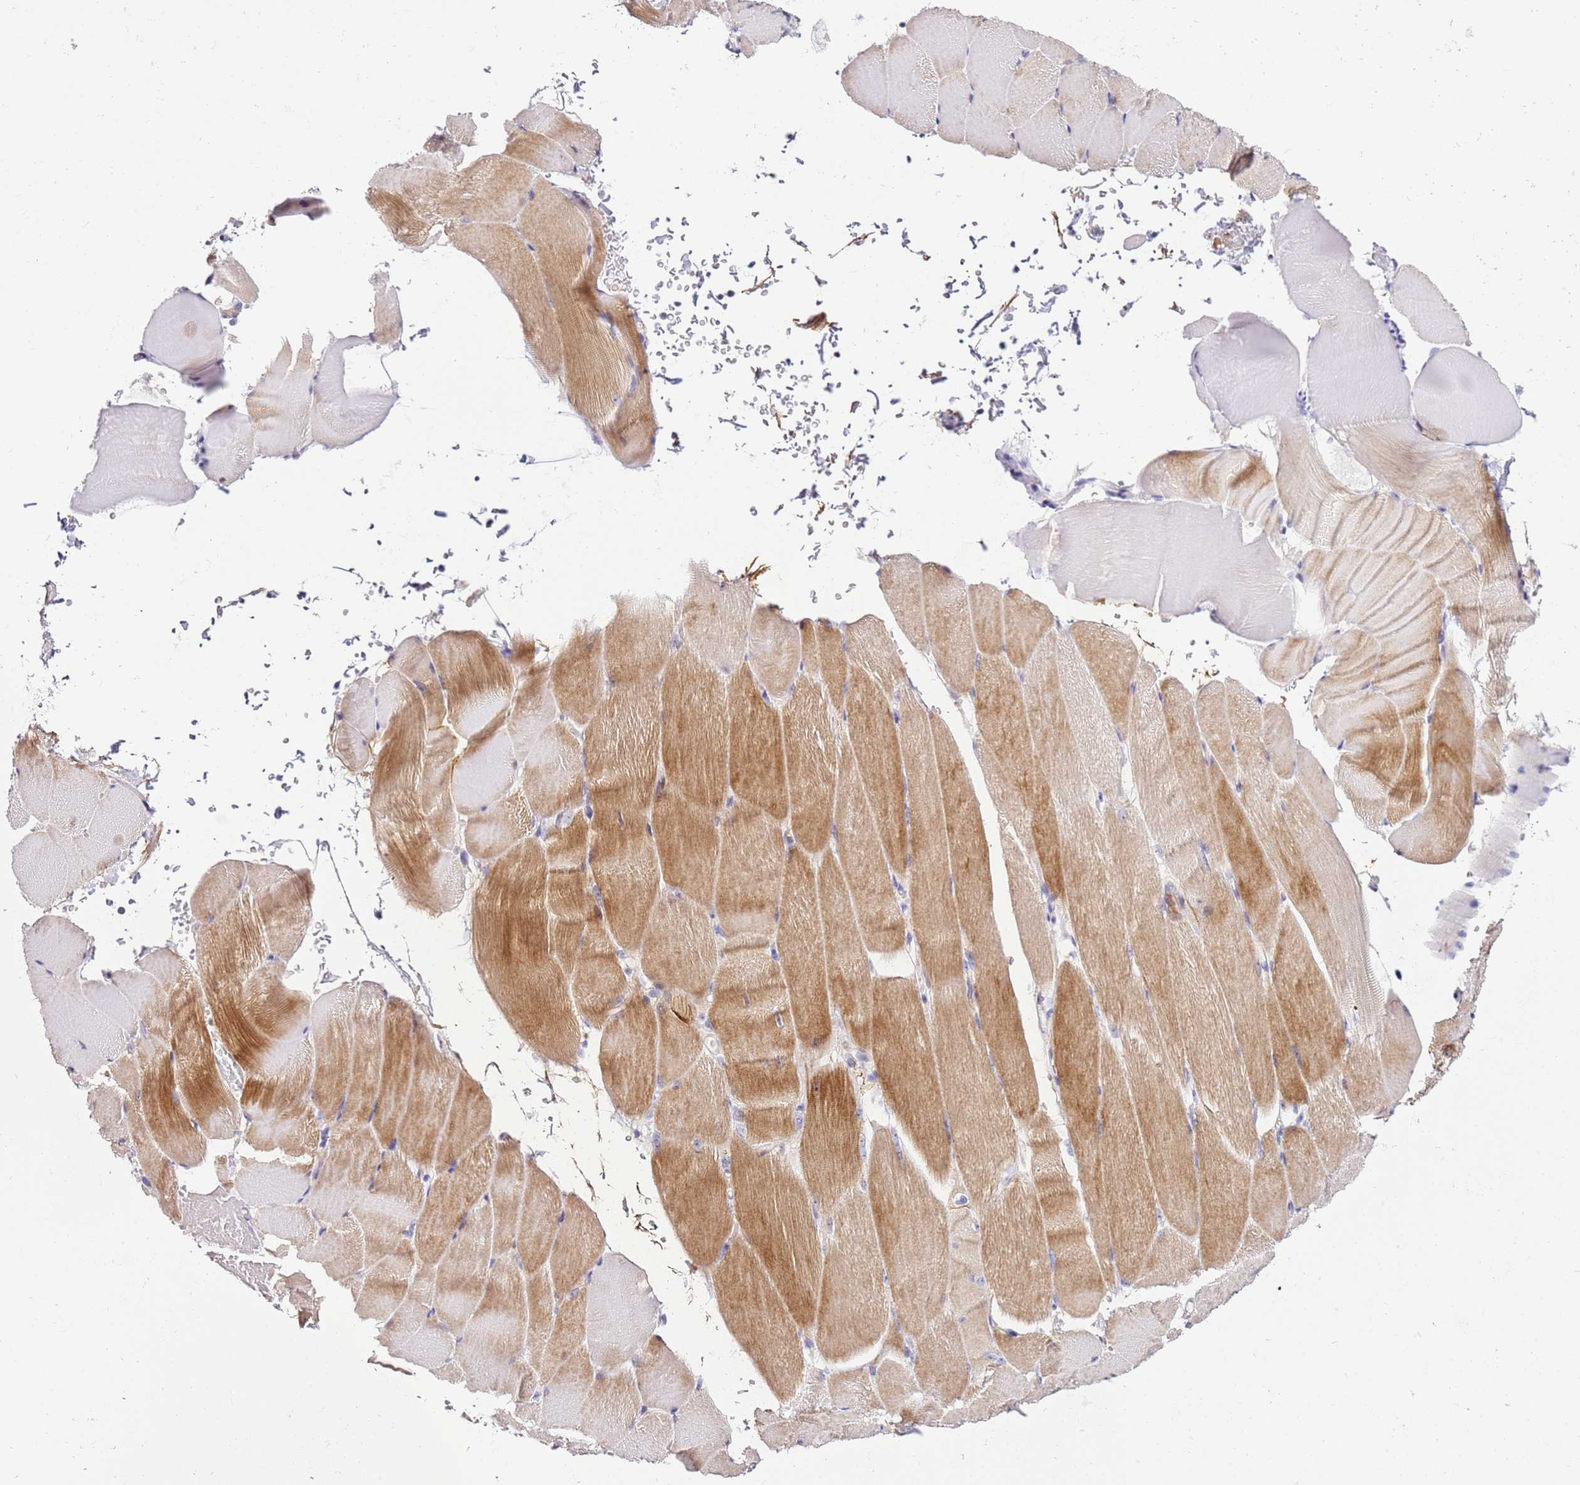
{"staining": {"intensity": "moderate", "quantity": ">75%", "location": "cytoplasmic/membranous"}, "tissue": "skeletal muscle", "cell_type": "Myocytes", "image_type": "normal", "snomed": [{"axis": "morphology", "description": "Normal tissue, NOS"}, {"axis": "topography", "description": "Skeletal muscle"}, {"axis": "topography", "description": "Parathyroid gland"}], "caption": "Immunohistochemical staining of unremarkable human skeletal muscle reveals medium levels of moderate cytoplasmic/membranous positivity in about >75% of myocytes.", "gene": "HGD", "patient": {"sex": "female", "age": 37}}